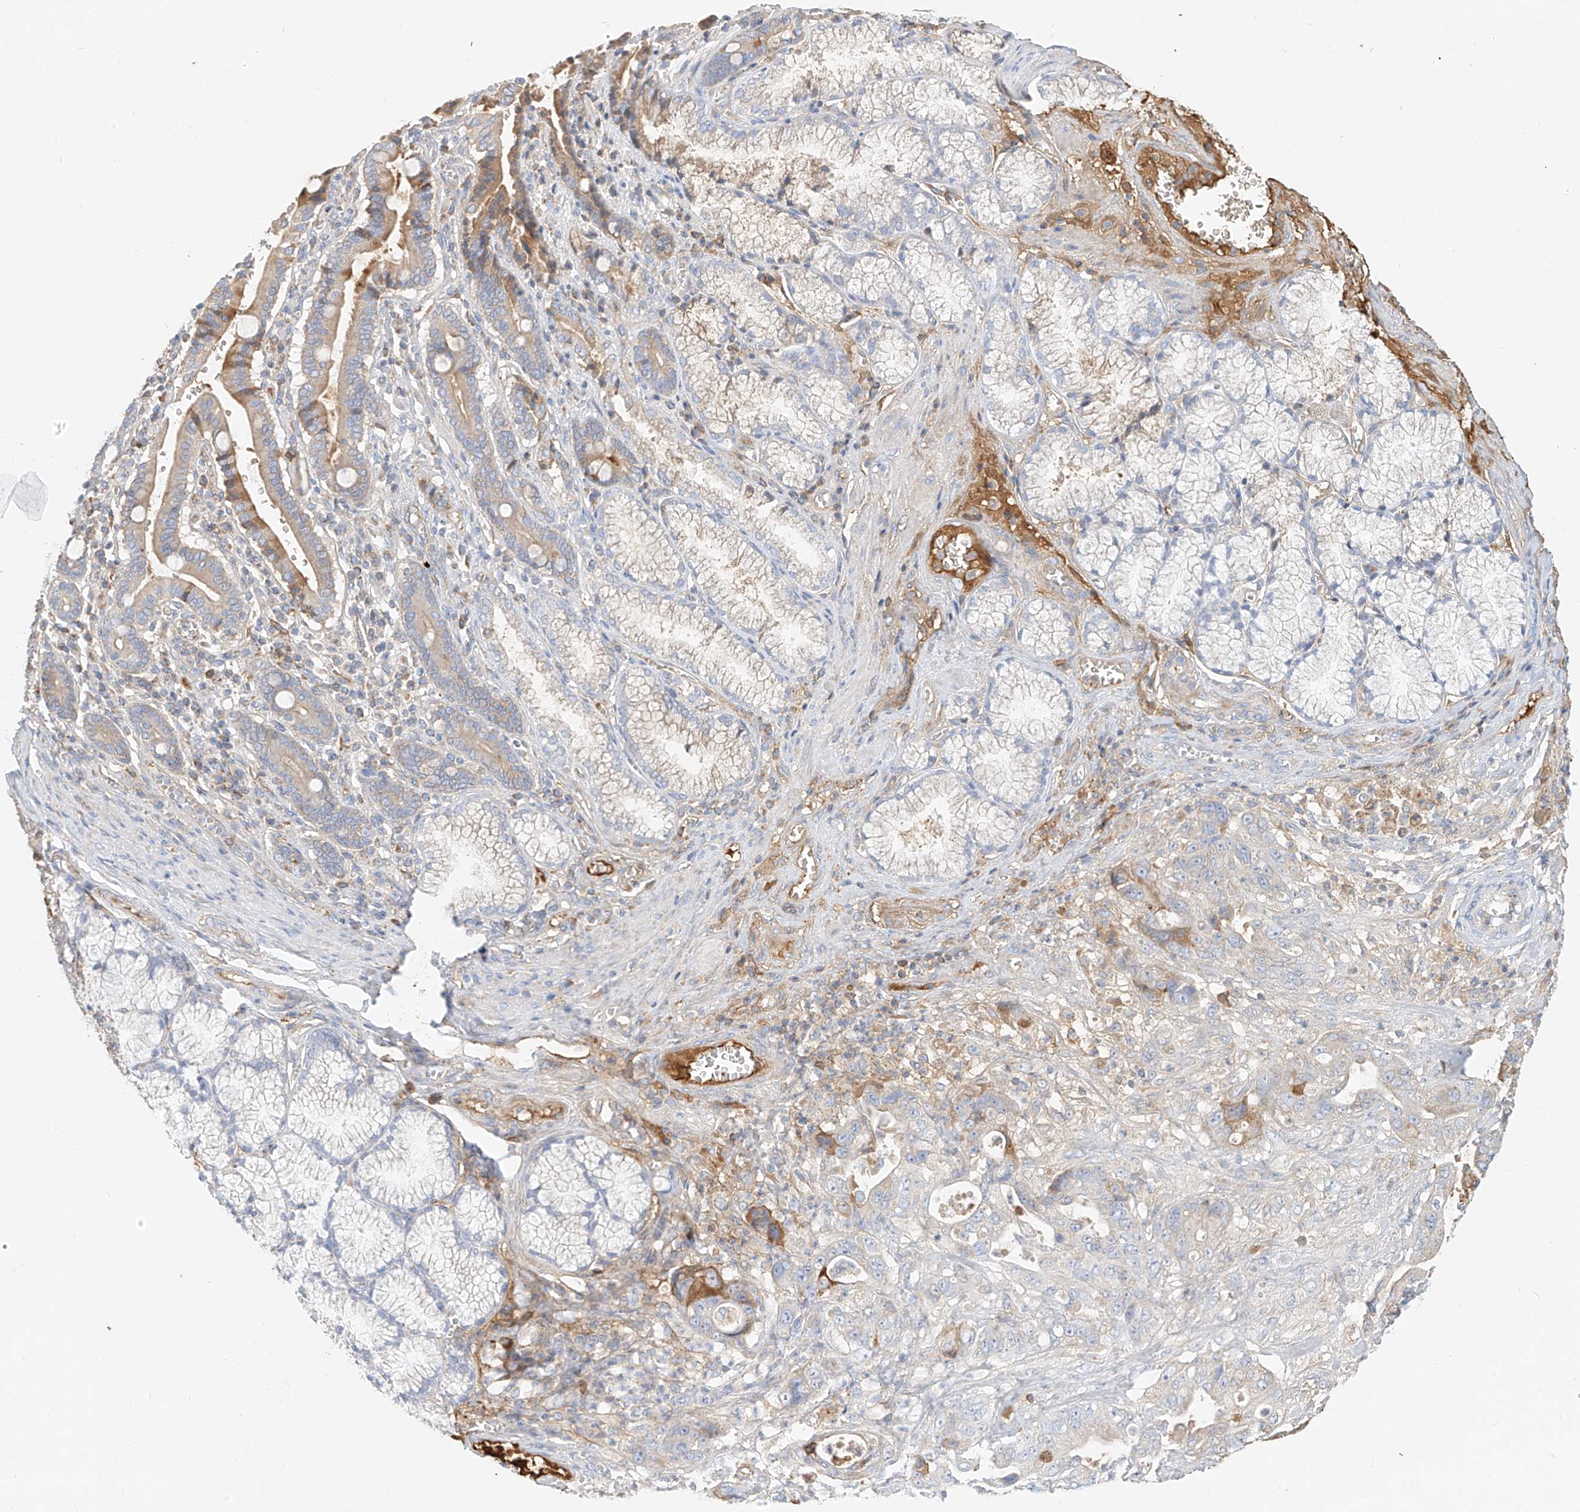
{"staining": {"intensity": "moderate", "quantity": "<25%", "location": "cytoplasmic/membranous"}, "tissue": "pancreatic cancer", "cell_type": "Tumor cells", "image_type": "cancer", "snomed": [{"axis": "morphology", "description": "Adenocarcinoma, NOS"}, {"axis": "topography", "description": "Pancreas"}], "caption": "Pancreatic cancer (adenocarcinoma) tissue displays moderate cytoplasmic/membranous staining in about <25% of tumor cells", "gene": "OCSTAMP", "patient": {"sex": "male", "age": 70}}